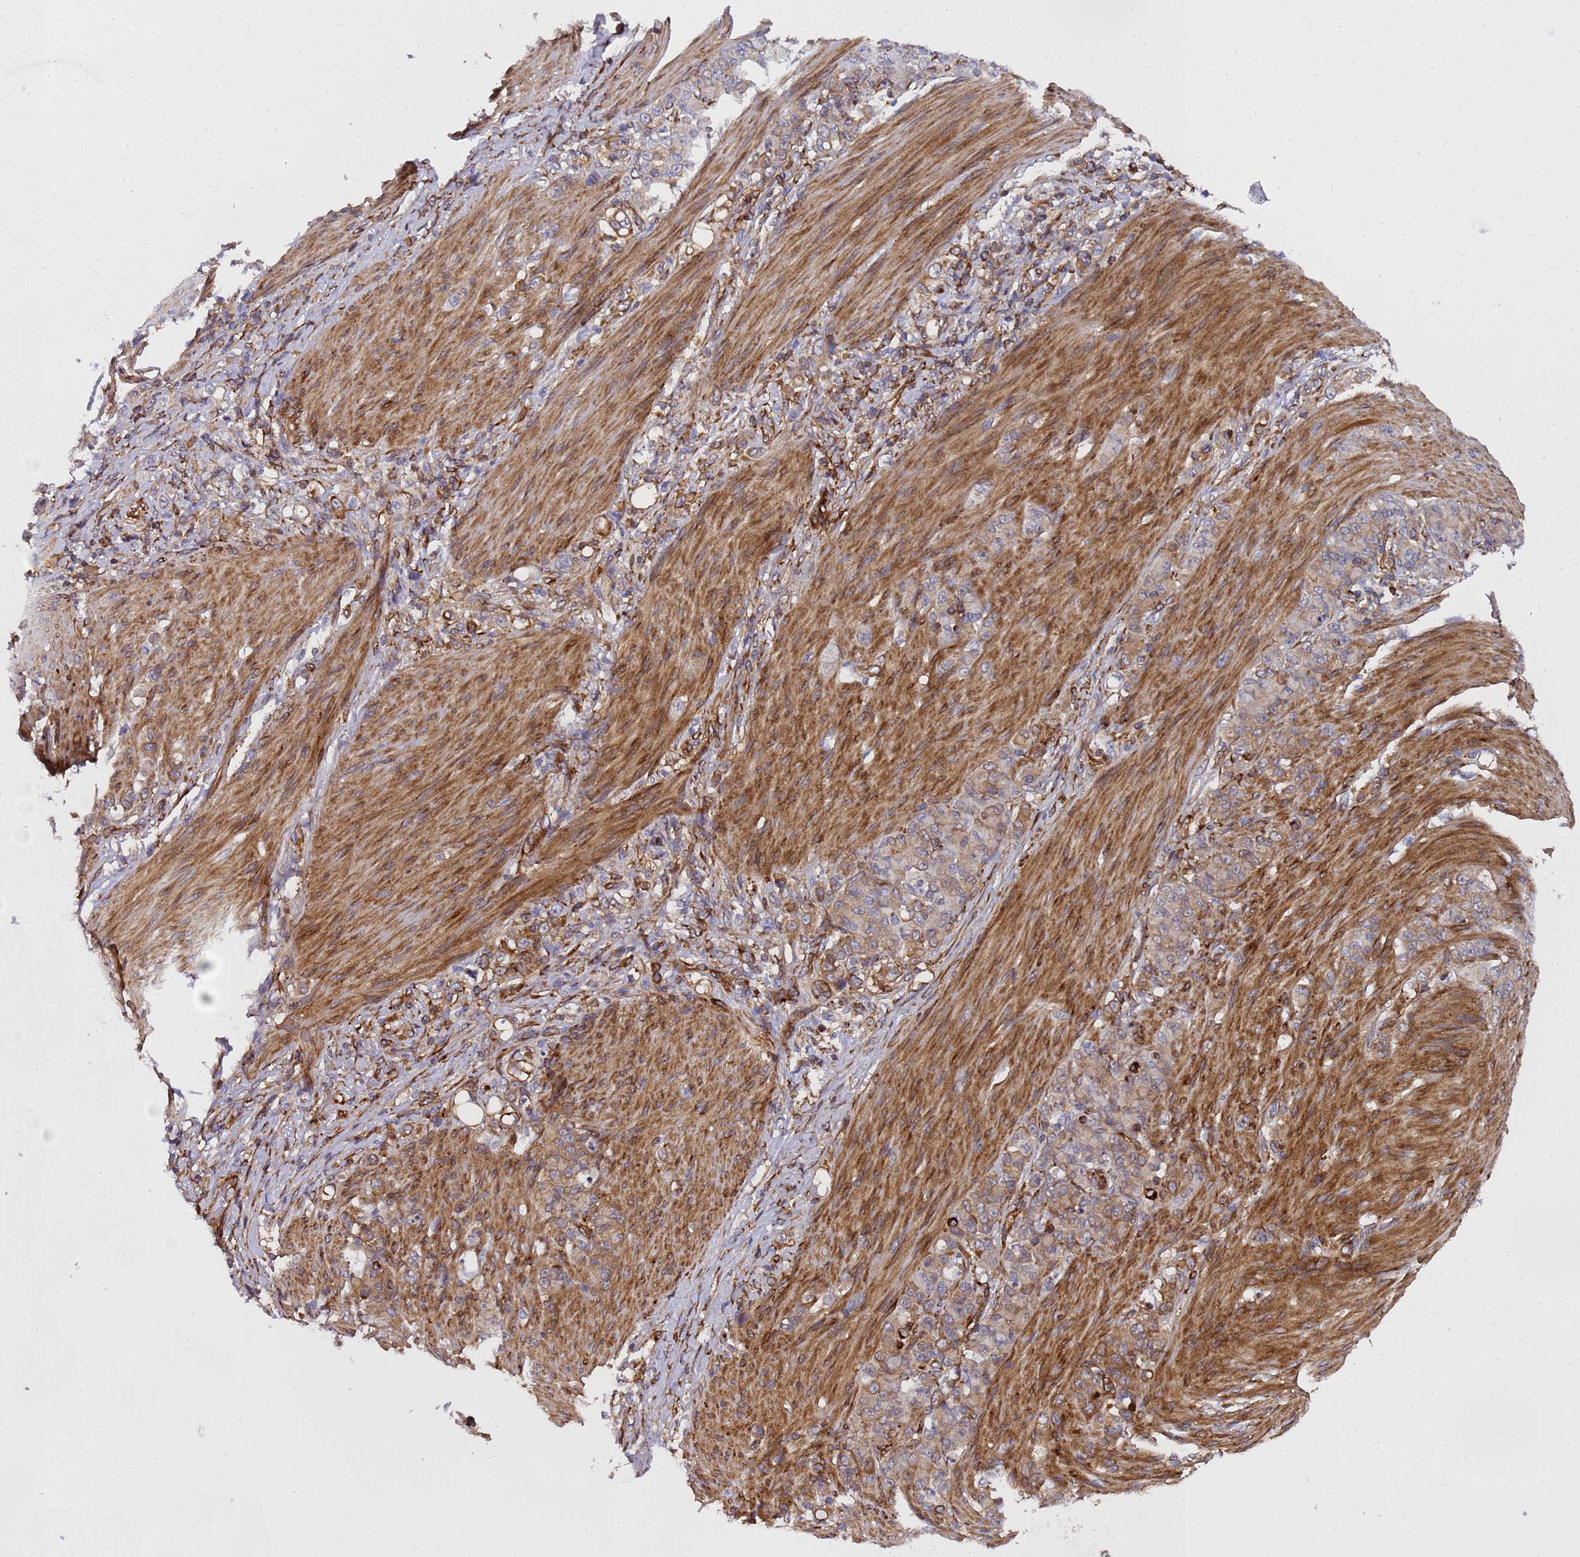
{"staining": {"intensity": "moderate", "quantity": ">75%", "location": "cytoplasmic/membranous"}, "tissue": "stomach cancer", "cell_type": "Tumor cells", "image_type": "cancer", "snomed": [{"axis": "morphology", "description": "Adenocarcinoma, NOS"}, {"axis": "topography", "description": "Stomach"}], "caption": "Stomach cancer (adenocarcinoma) tissue exhibits moderate cytoplasmic/membranous expression in approximately >75% of tumor cells, visualized by immunohistochemistry.", "gene": "MOCS1", "patient": {"sex": "female", "age": 79}}